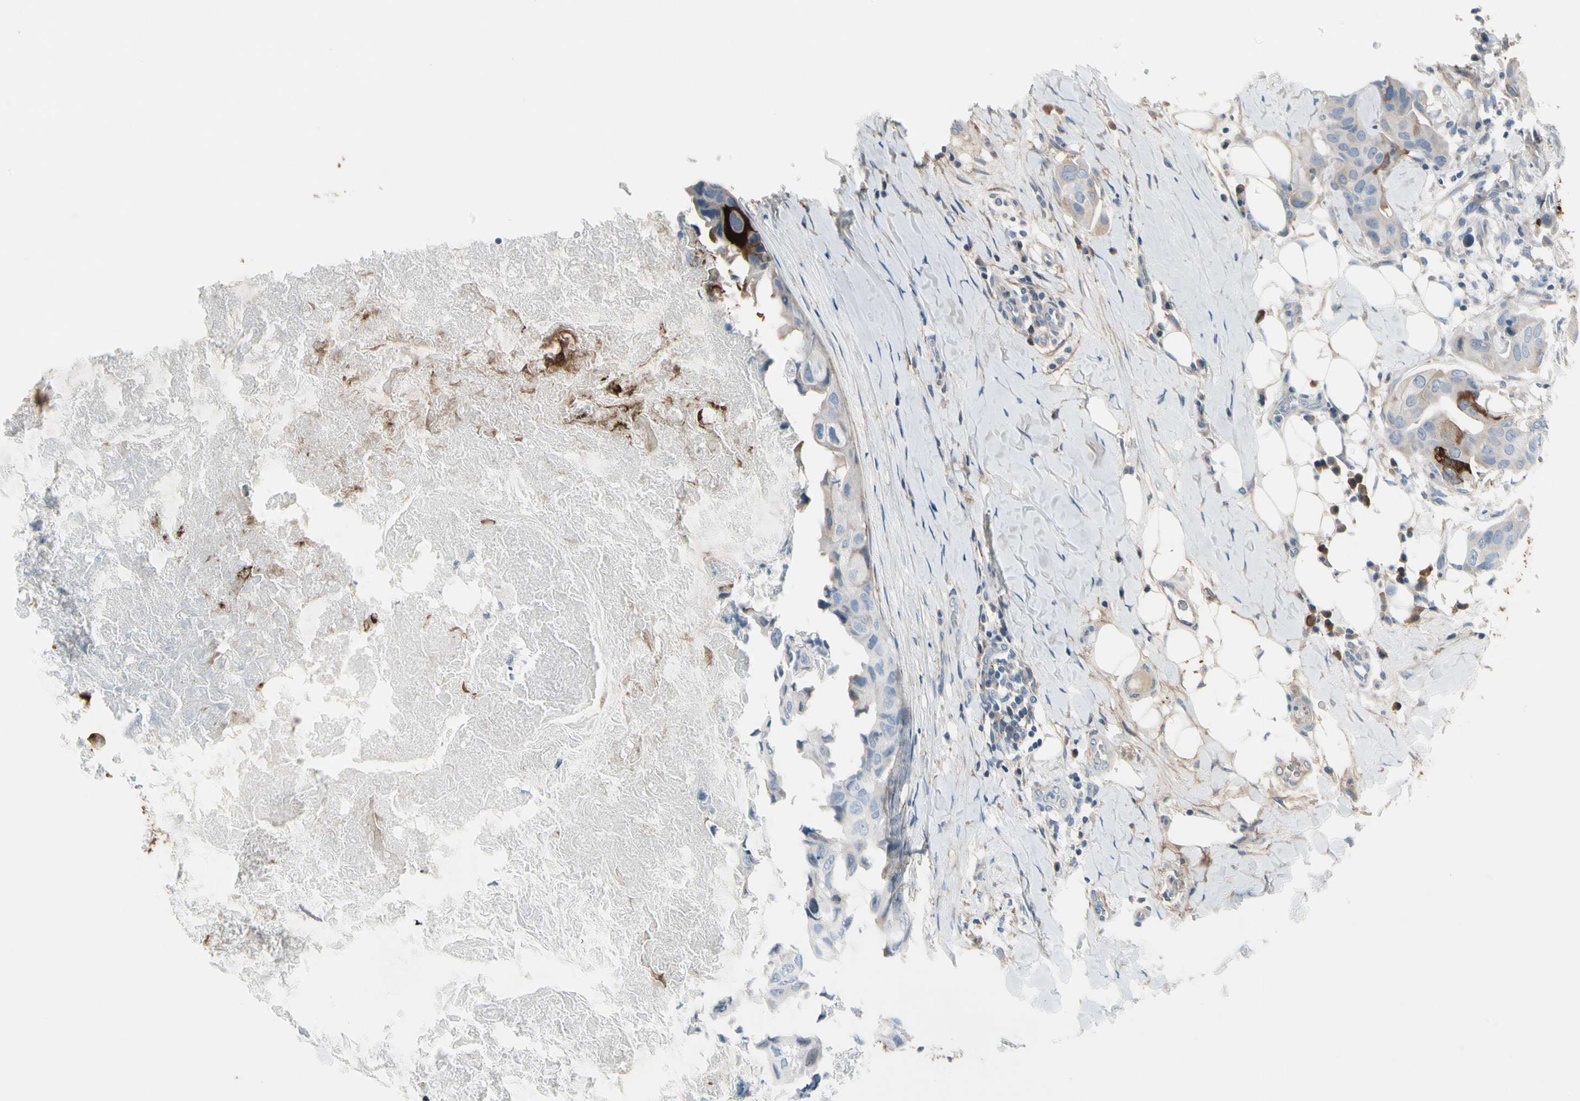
{"staining": {"intensity": "negative", "quantity": "none", "location": "none"}, "tissue": "breast cancer", "cell_type": "Tumor cells", "image_type": "cancer", "snomed": [{"axis": "morphology", "description": "Duct carcinoma"}, {"axis": "topography", "description": "Breast"}], "caption": "Human breast cancer stained for a protein using IHC exhibits no positivity in tumor cells.", "gene": "PIGR", "patient": {"sex": "female", "age": 40}}